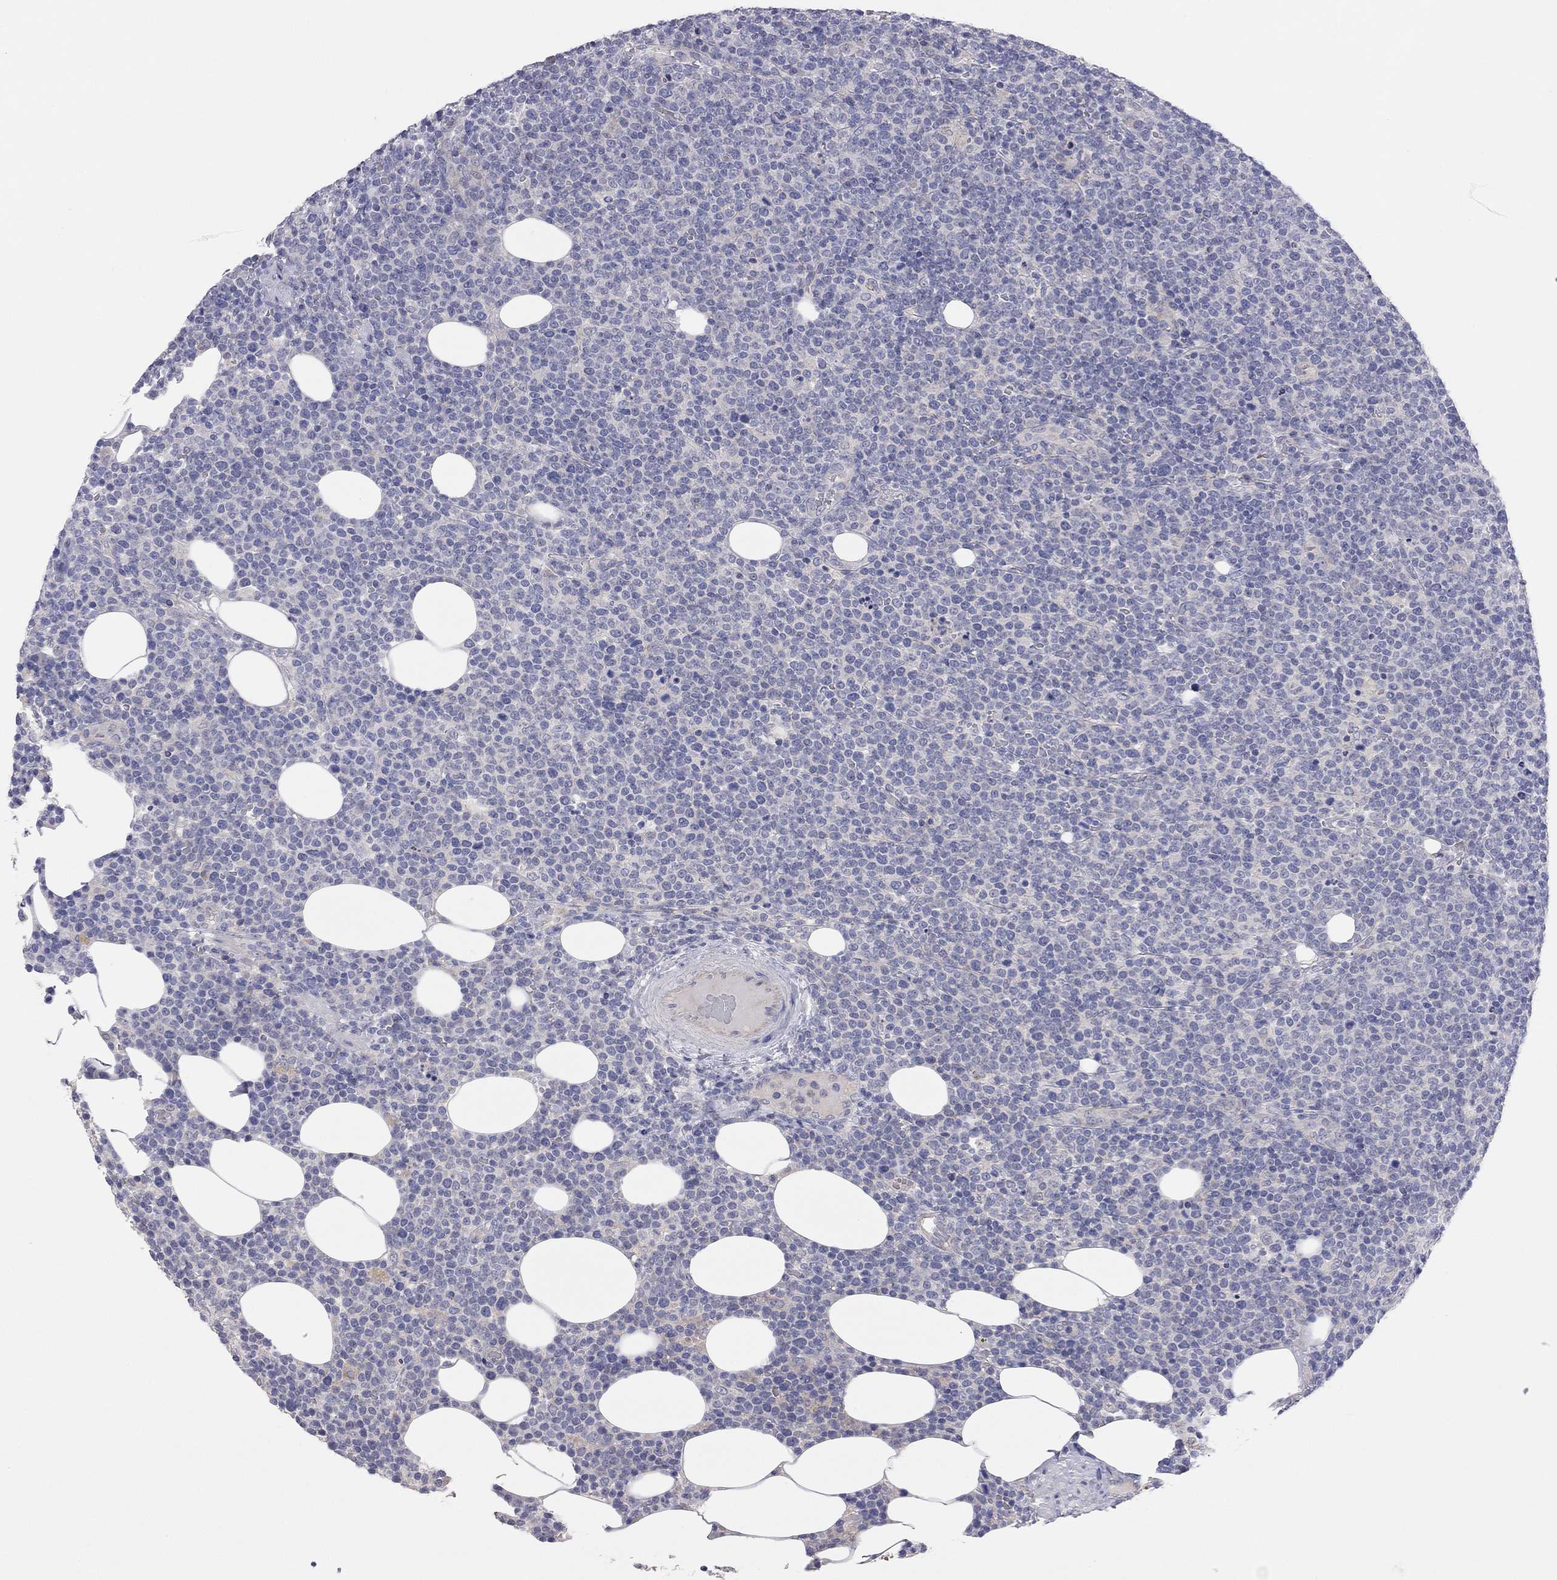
{"staining": {"intensity": "negative", "quantity": "none", "location": "none"}, "tissue": "lymphoma", "cell_type": "Tumor cells", "image_type": "cancer", "snomed": [{"axis": "morphology", "description": "Malignant lymphoma, non-Hodgkin's type, High grade"}, {"axis": "topography", "description": "Lymph node"}], "caption": "IHC image of human high-grade malignant lymphoma, non-Hodgkin's type stained for a protein (brown), which displays no staining in tumor cells.", "gene": "KCNB1", "patient": {"sex": "male", "age": 61}}